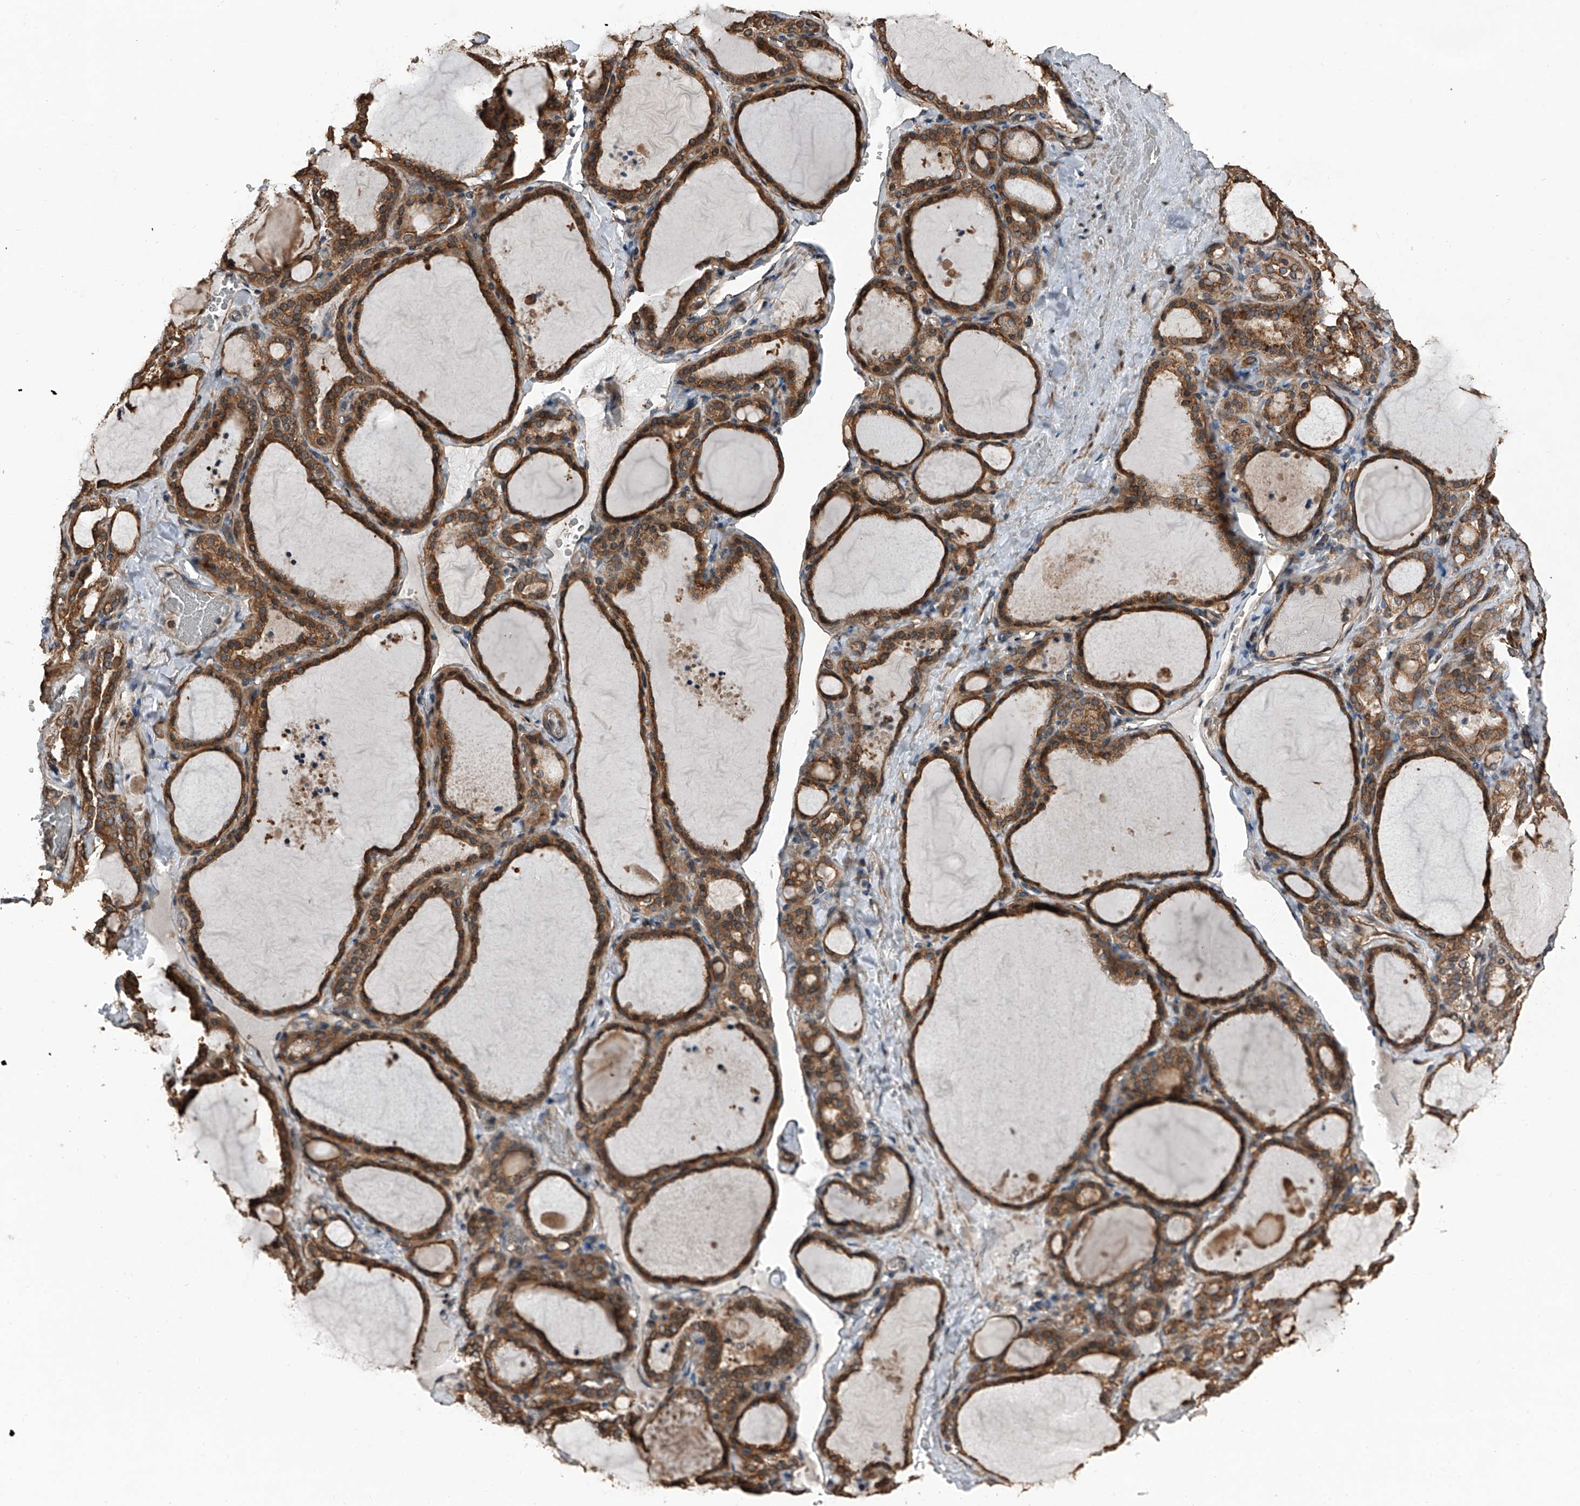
{"staining": {"intensity": "strong", "quantity": ">75%", "location": "cytoplasmic/membranous"}, "tissue": "thyroid gland", "cell_type": "Glandular cells", "image_type": "normal", "snomed": [{"axis": "morphology", "description": "Normal tissue, NOS"}, {"axis": "topography", "description": "Thyroid gland"}], "caption": "Protein staining of normal thyroid gland exhibits strong cytoplasmic/membranous staining in approximately >75% of glandular cells. The staining was performed using DAB, with brown indicating positive protein expression. Nuclei are stained blue with hematoxylin.", "gene": "KCNJ2", "patient": {"sex": "female", "age": 22}}